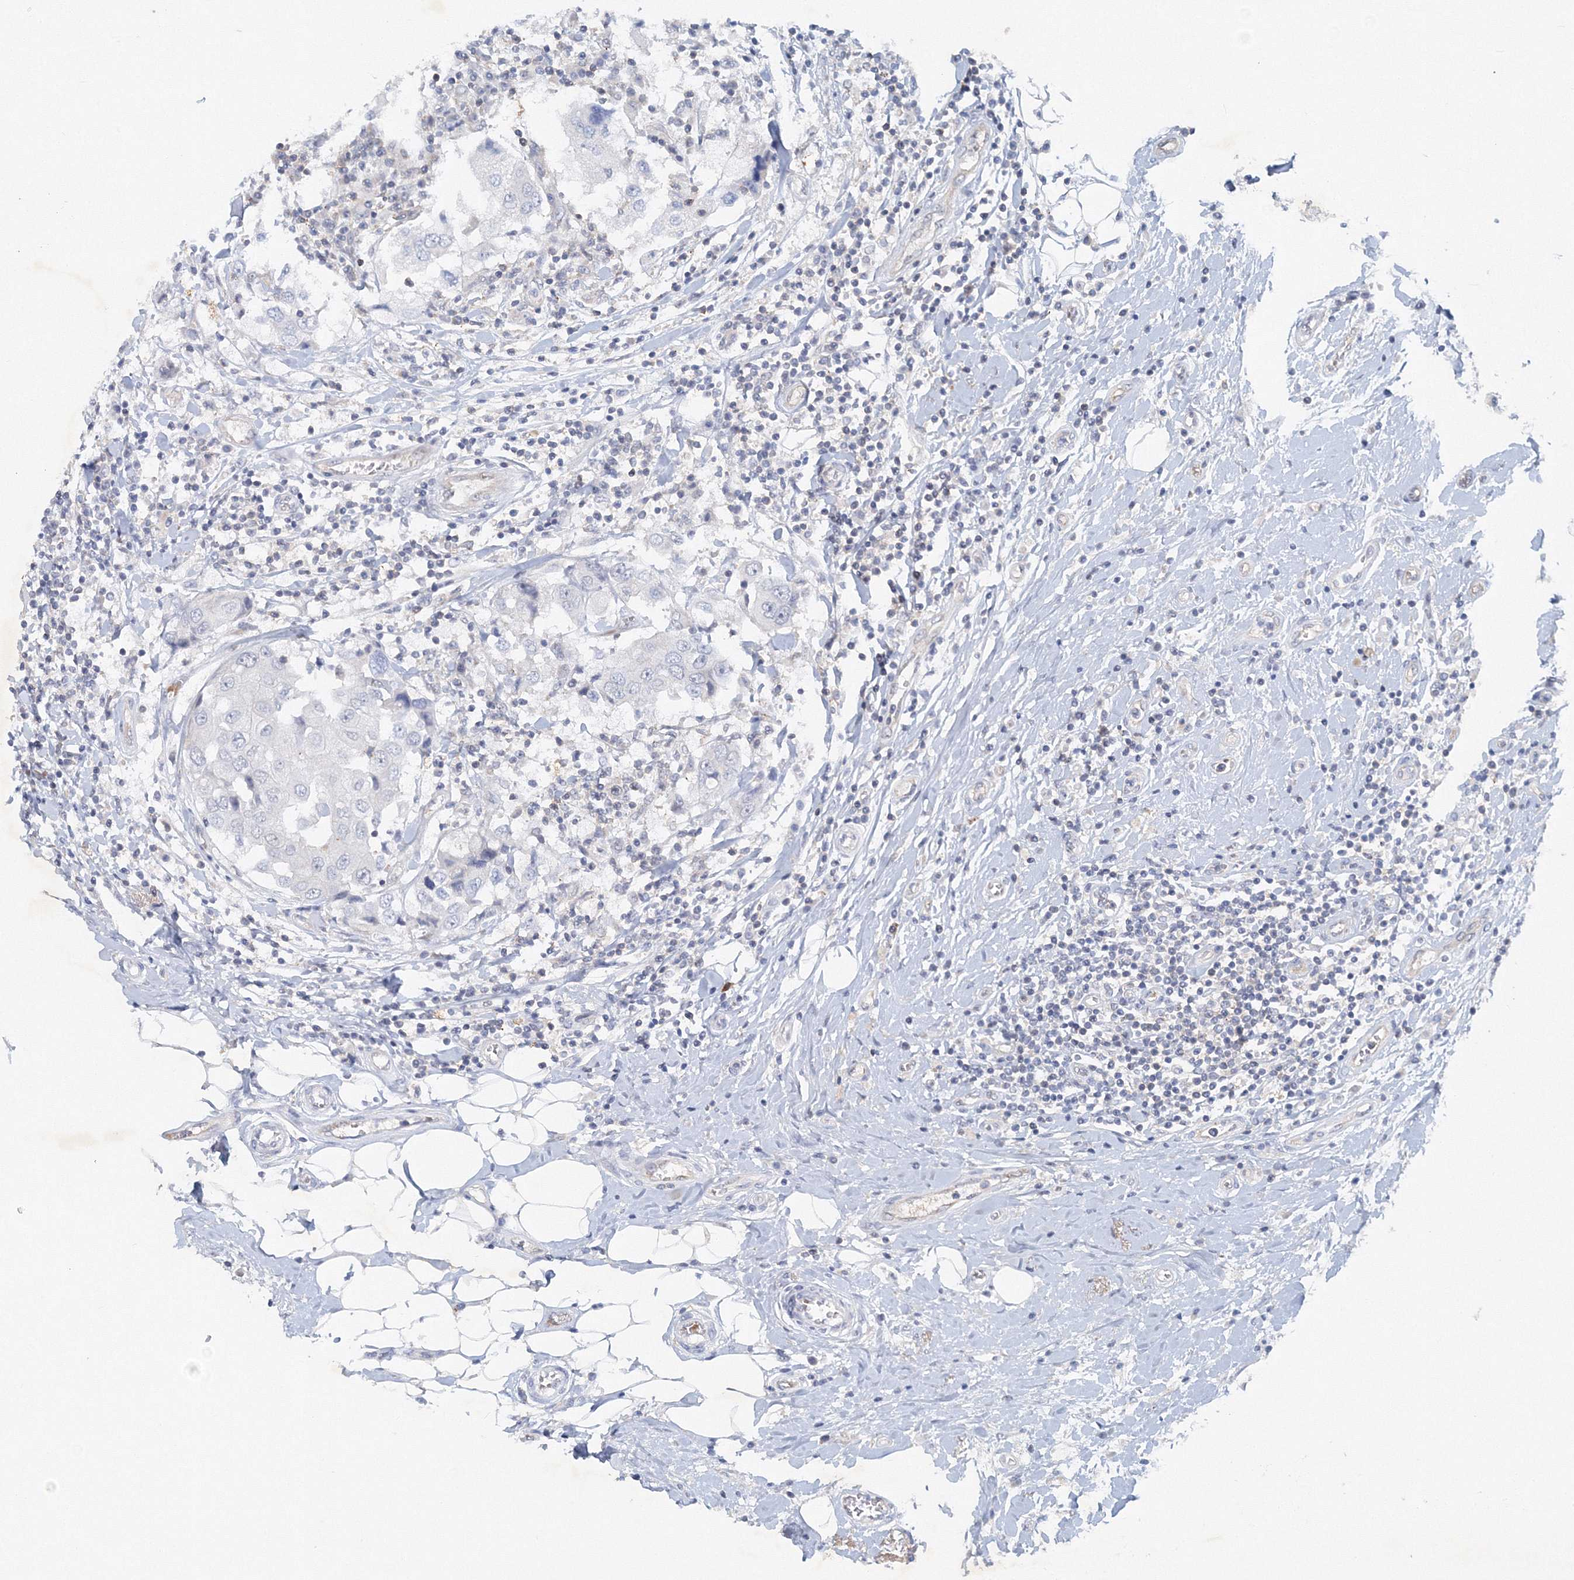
{"staining": {"intensity": "negative", "quantity": "none", "location": "none"}, "tissue": "breast cancer", "cell_type": "Tumor cells", "image_type": "cancer", "snomed": [{"axis": "morphology", "description": "Duct carcinoma"}, {"axis": "topography", "description": "Breast"}], "caption": "Intraductal carcinoma (breast) was stained to show a protein in brown. There is no significant expression in tumor cells.", "gene": "SH3BP5", "patient": {"sex": "female", "age": 27}}